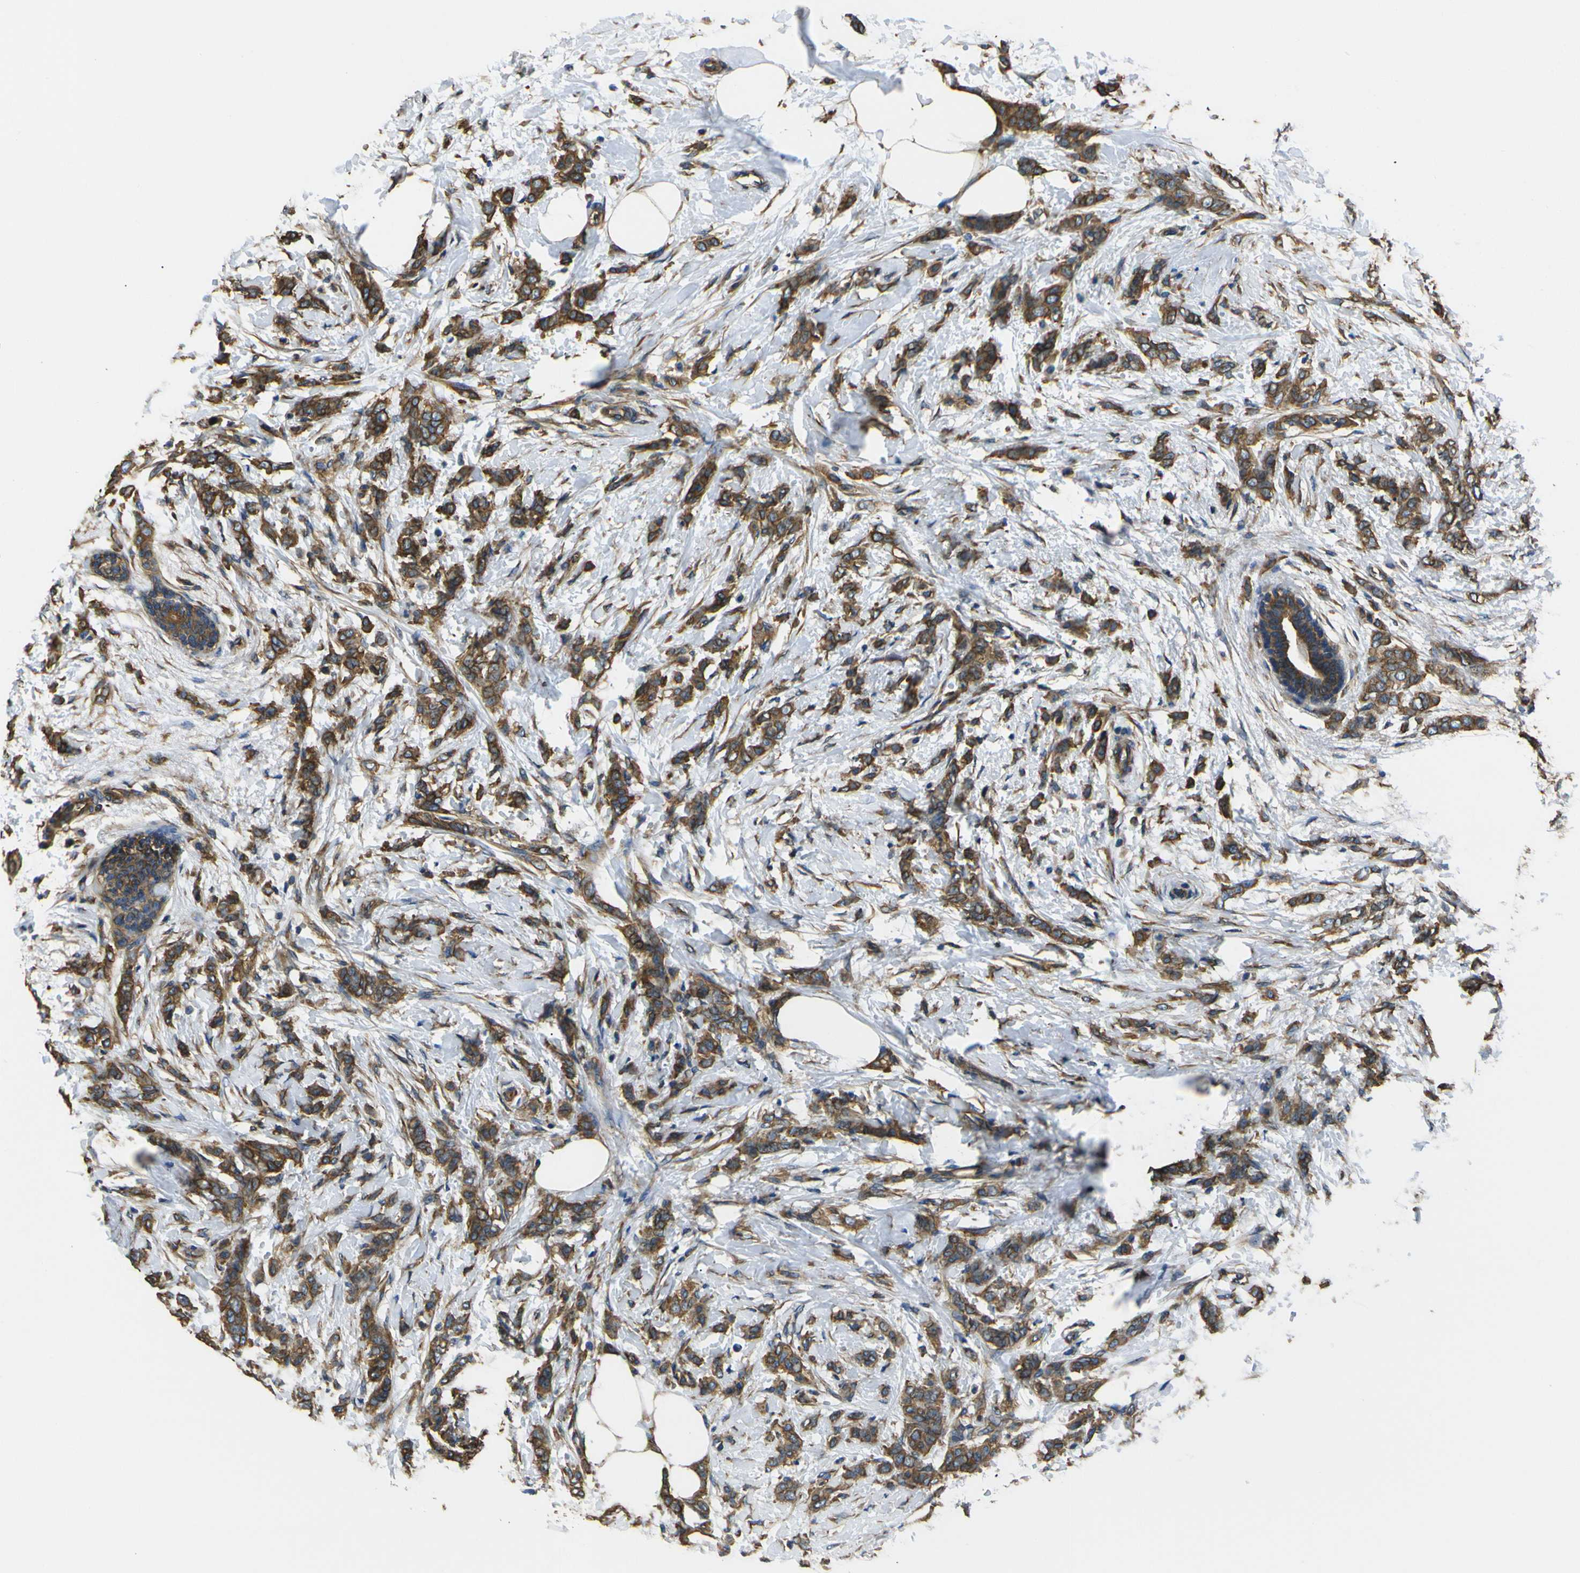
{"staining": {"intensity": "strong", "quantity": ">75%", "location": "cytoplasmic/membranous"}, "tissue": "breast cancer", "cell_type": "Tumor cells", "image_type": "cancer", "snomed": [{"axis": "morphology", "description": "Lobular carcinoma, in situ"}, {"axis": "morphology", "description": "Lobular carcinoma"}, {"axis": "topography", "description": "Breast"}], "caption": "There is high levels of strong cytoplasmic/membranous expression in tumor cells of breast cancer (lobular carcinoma in situ), as demonstrated by immunohistochemical staining (brown color).", "gene": "TUBB", "patient": {"sex": "female", "age": 41}}